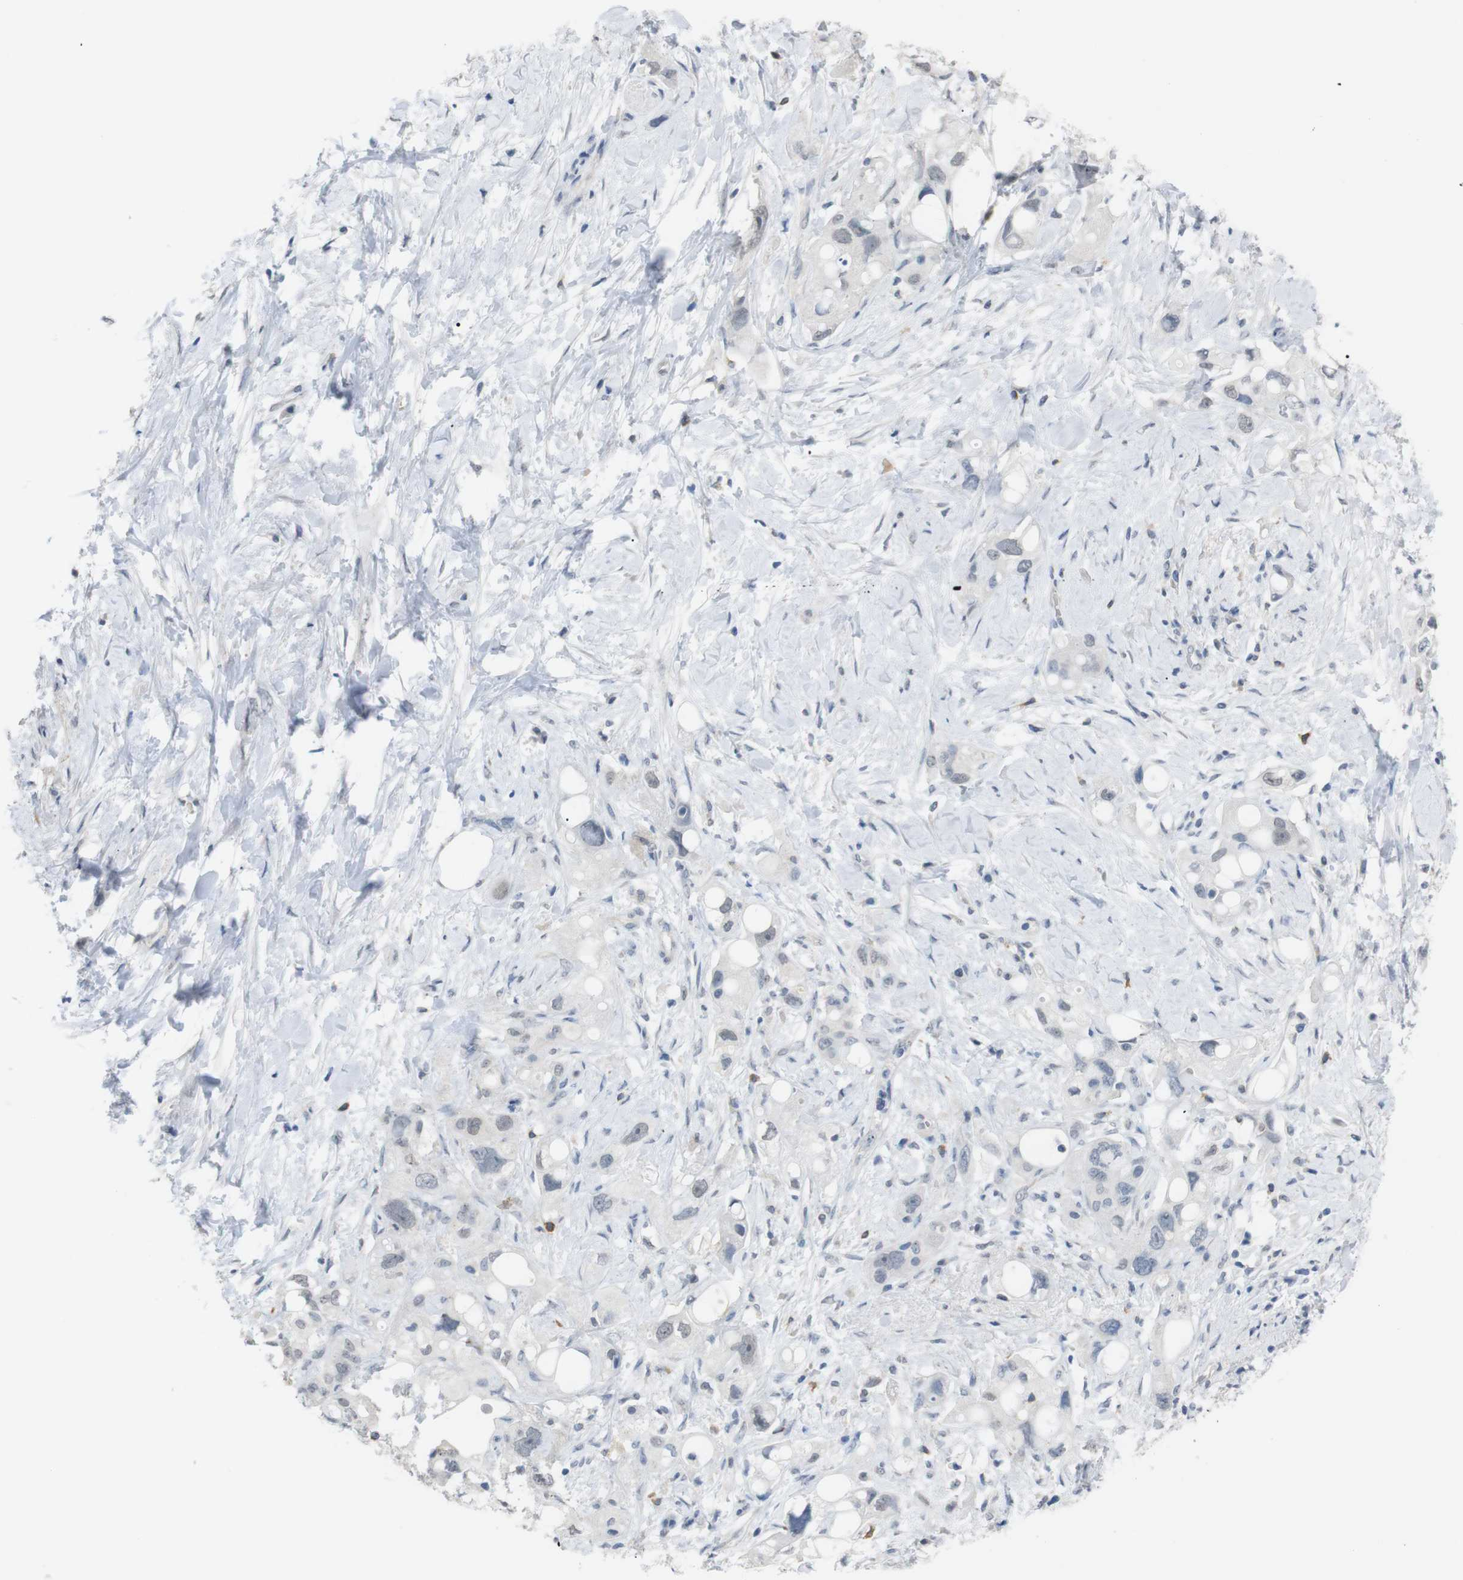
{"staining": {"intensity": "moderate", "quantity": "<25%", "location": "cytoplasmic/membranous"}, "tissue": "pancreatic cancer", "cell_type": "Tumor cells", "image_type": "cancer", "snomed": [{"axis": "morphology", "description": "Adenocarcinoma, NOS"}, {"axis": "topography", "description": "Pancreas"}], "caption": "IHC (DAB (3,3'-diaminobenzidine)) staining of adenocarcinoma (pancreatic) shows moderate cytoplasmic/membranous protein expression in approximately <25% of tumor cells. The staining was performed using DAB to visualize the protein expression in brown, while the nuclei were stained in blue with hematoxylin (Magnification: 20x).", "gene": "CHRM5", "patient": {"sex": "female", "age": 56}}